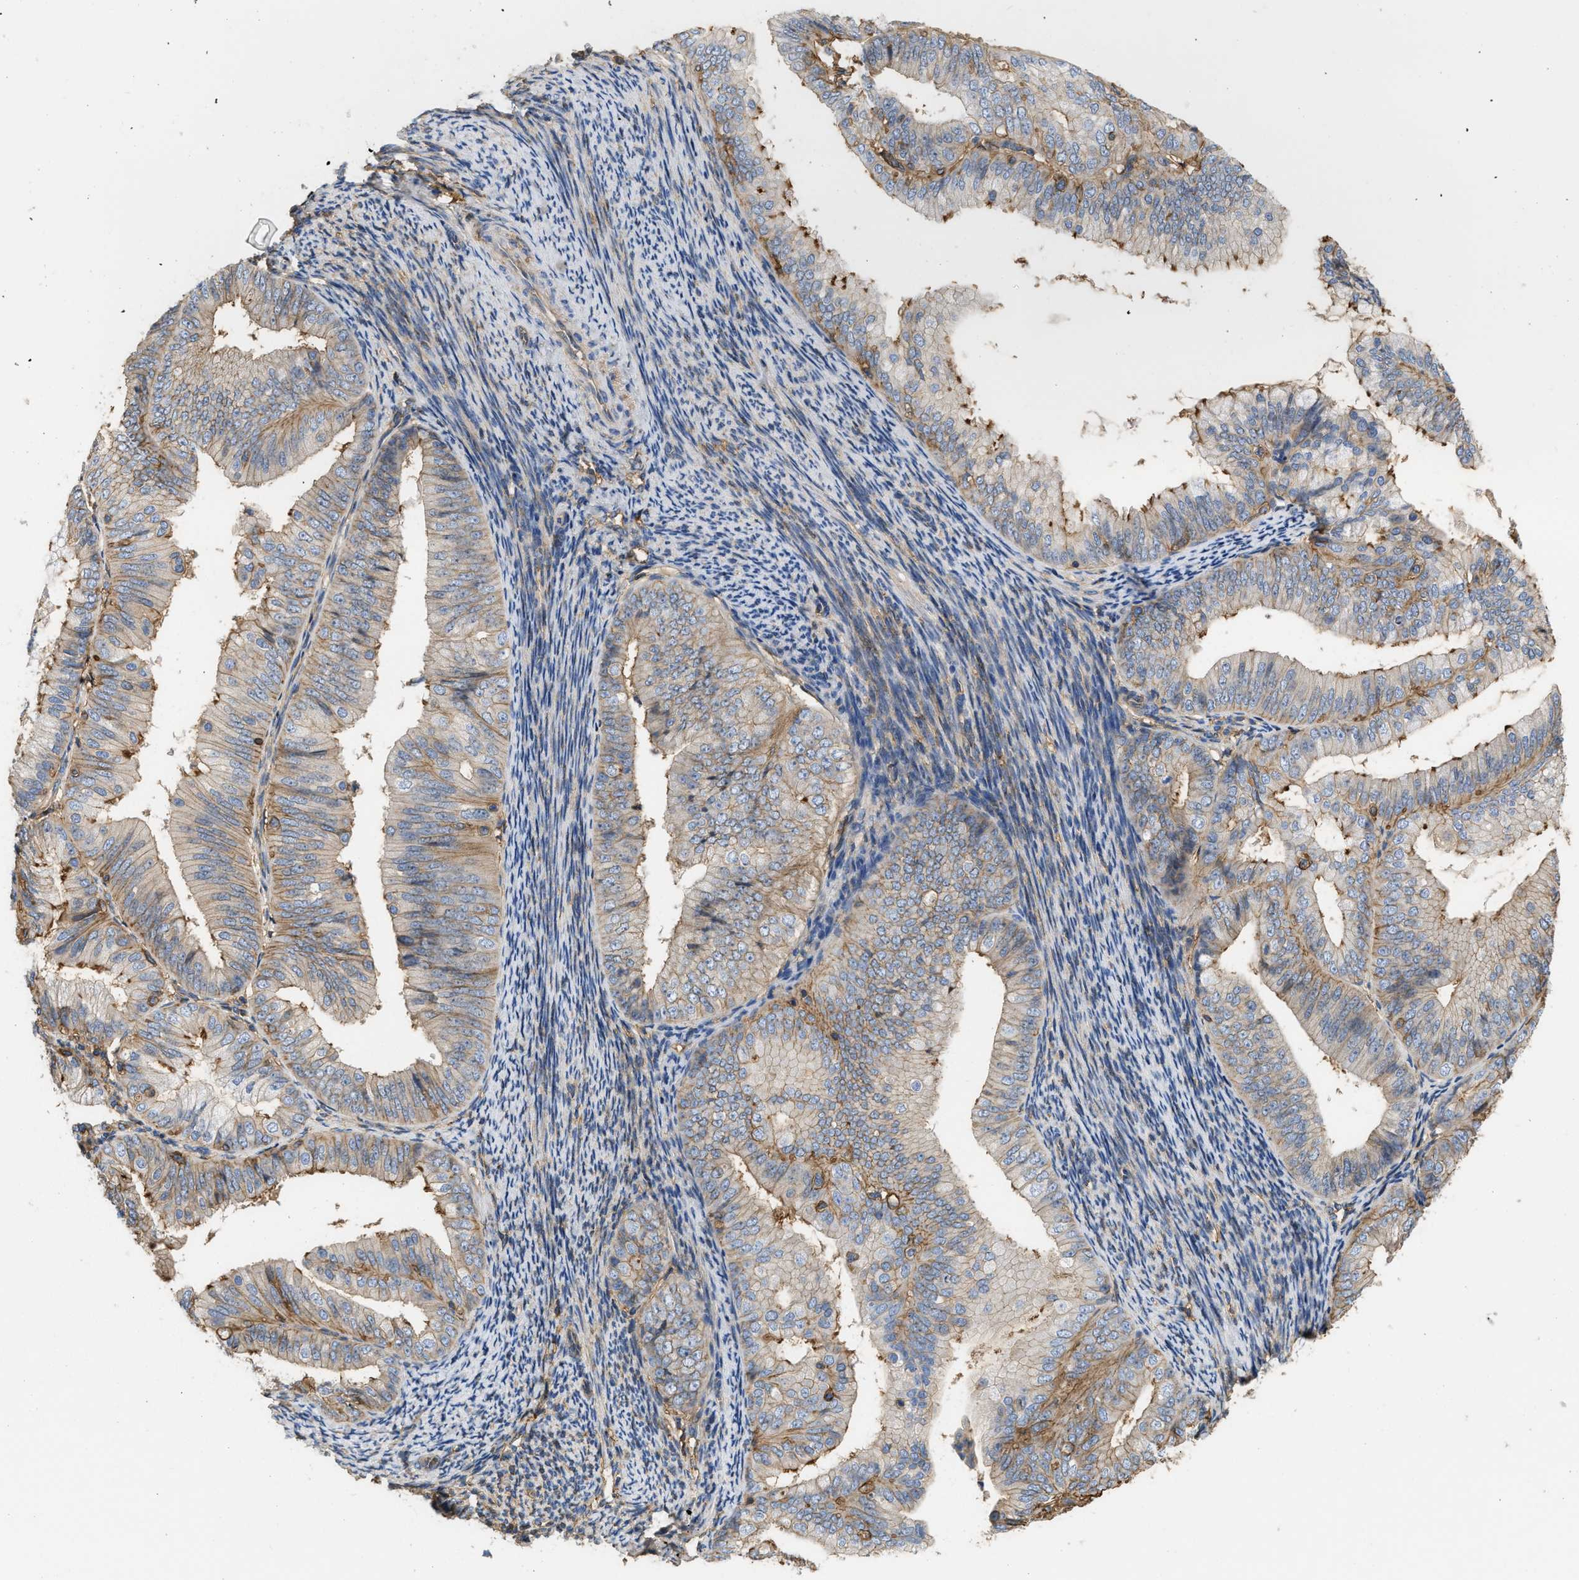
{"staining": {"intensity": "moderate", "quantity": "25%-75%", "location": "cytoplasmic/membranous"}, "tissue": "endometrial cancer", "cell_type": "Tumor cells", "image_type": "cancer", "snomed": [{"axis": "morphology", "description": "Adenocarcinoma, NOS"}, {"axis": "topography", "description": "Endometrium"}], "caption": "Brown immunohistochemical staining in adenocarcinoma (endometrial) reveals moderate cytoplasmic/membranous expression in about 25%-75% of tumor cells. (Brightfield microscopy of DAB IHC at high magnification).", "gene": "GNB4", "patient": {"sex": "female", "age": 63}}